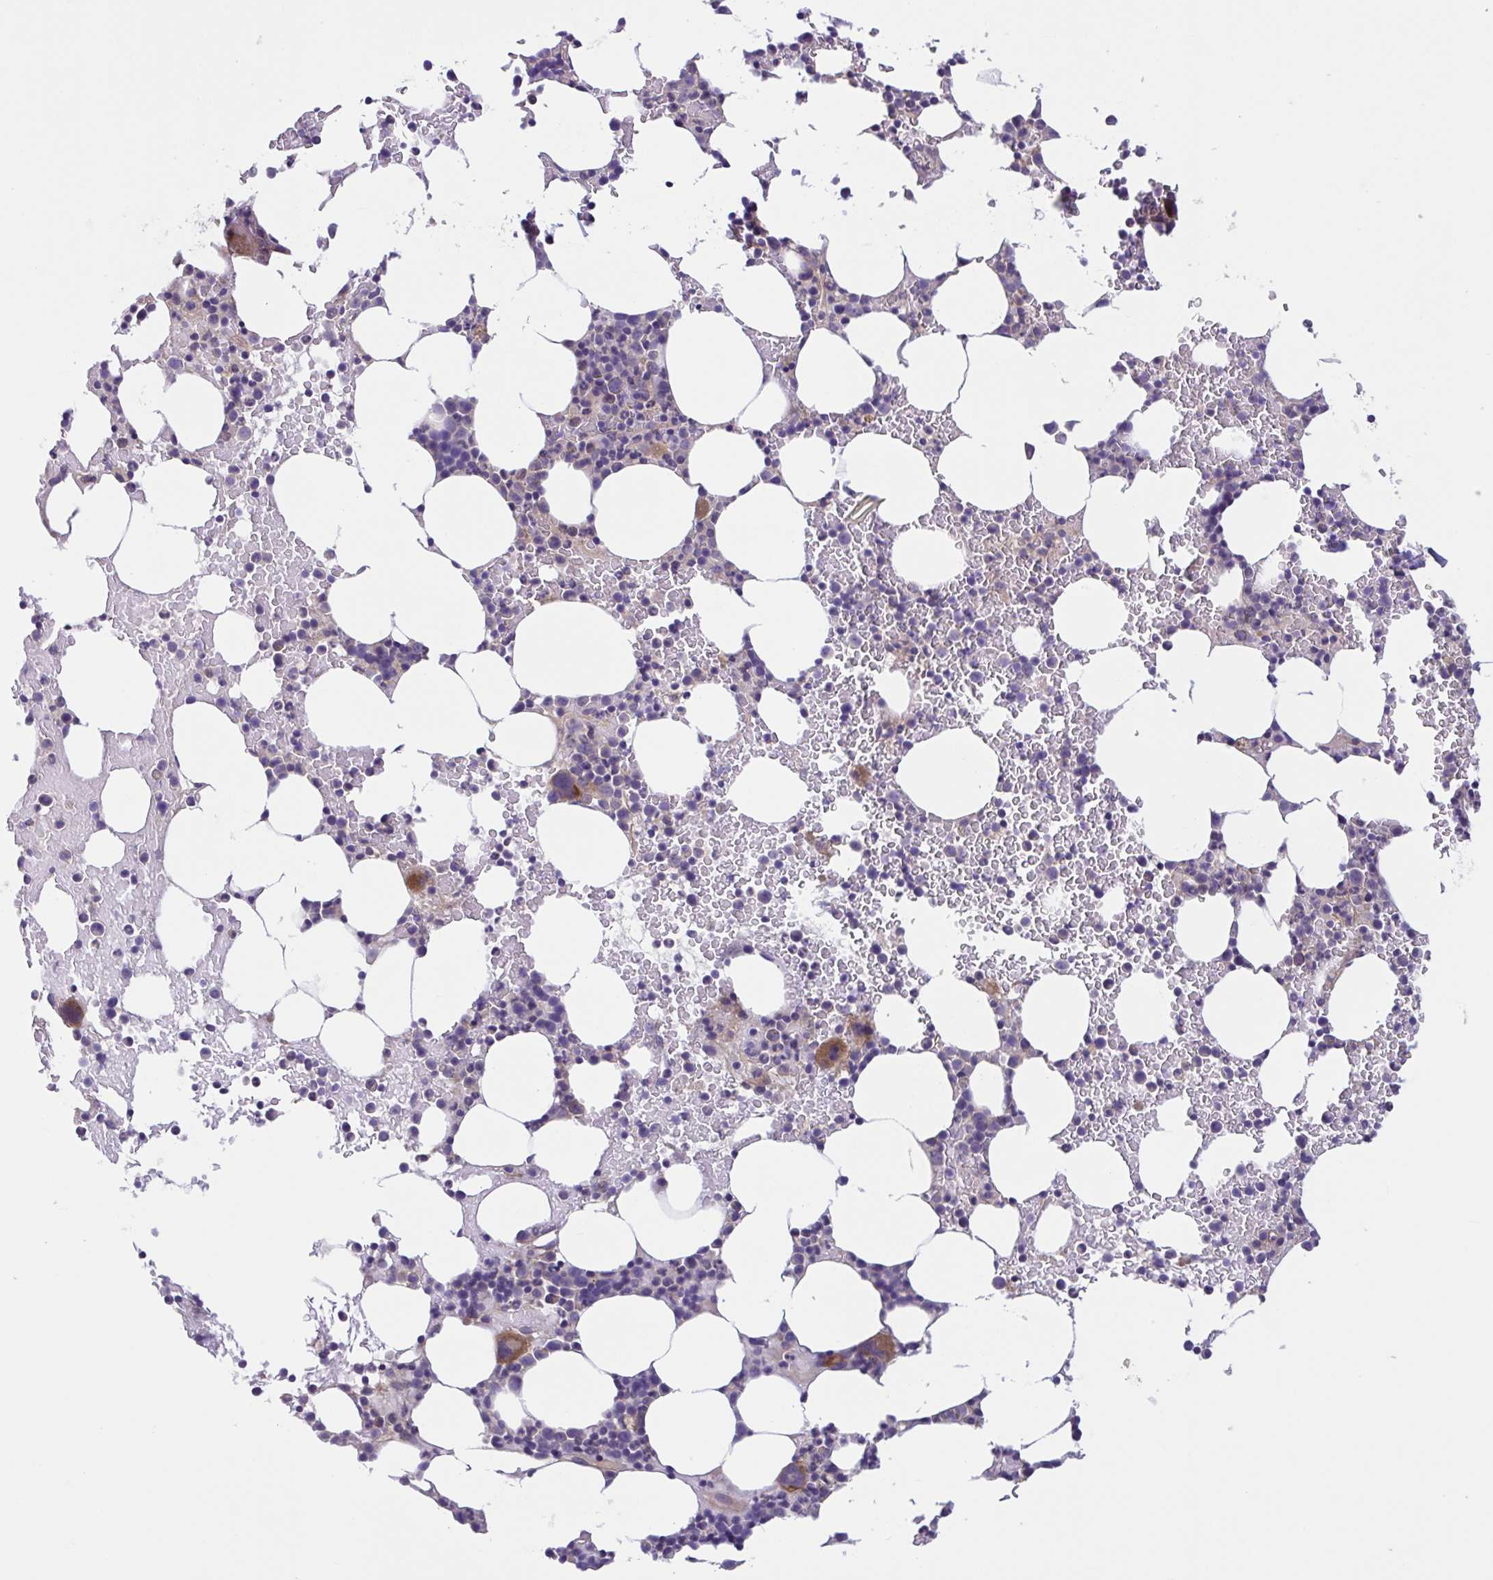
{"staining": {"intensity": "moderate", "quantity": "<25%", "location": "cytoplasmic/membranous"}, "tissue": "bone marrow", "cell_type": "Hematopoietic cells", "image_type": "normal", "snomed": [{"axis": "morphology", "description": "Normal tissue, NOS"}, {"axis": "topography", "description": "Bone marrow"}], "caption": "Bone marrow stained with IHC shows moderate cytoplasmic/membranous positivity in approximately <25% of hematopoietic cells. The staining is performed using DAB brown chromogen to label protein expression. The nuclei are counter-stained blue using hematoxylin.", "gene": "TTC7B", "patient": {"sex": "female", "age": 62}}